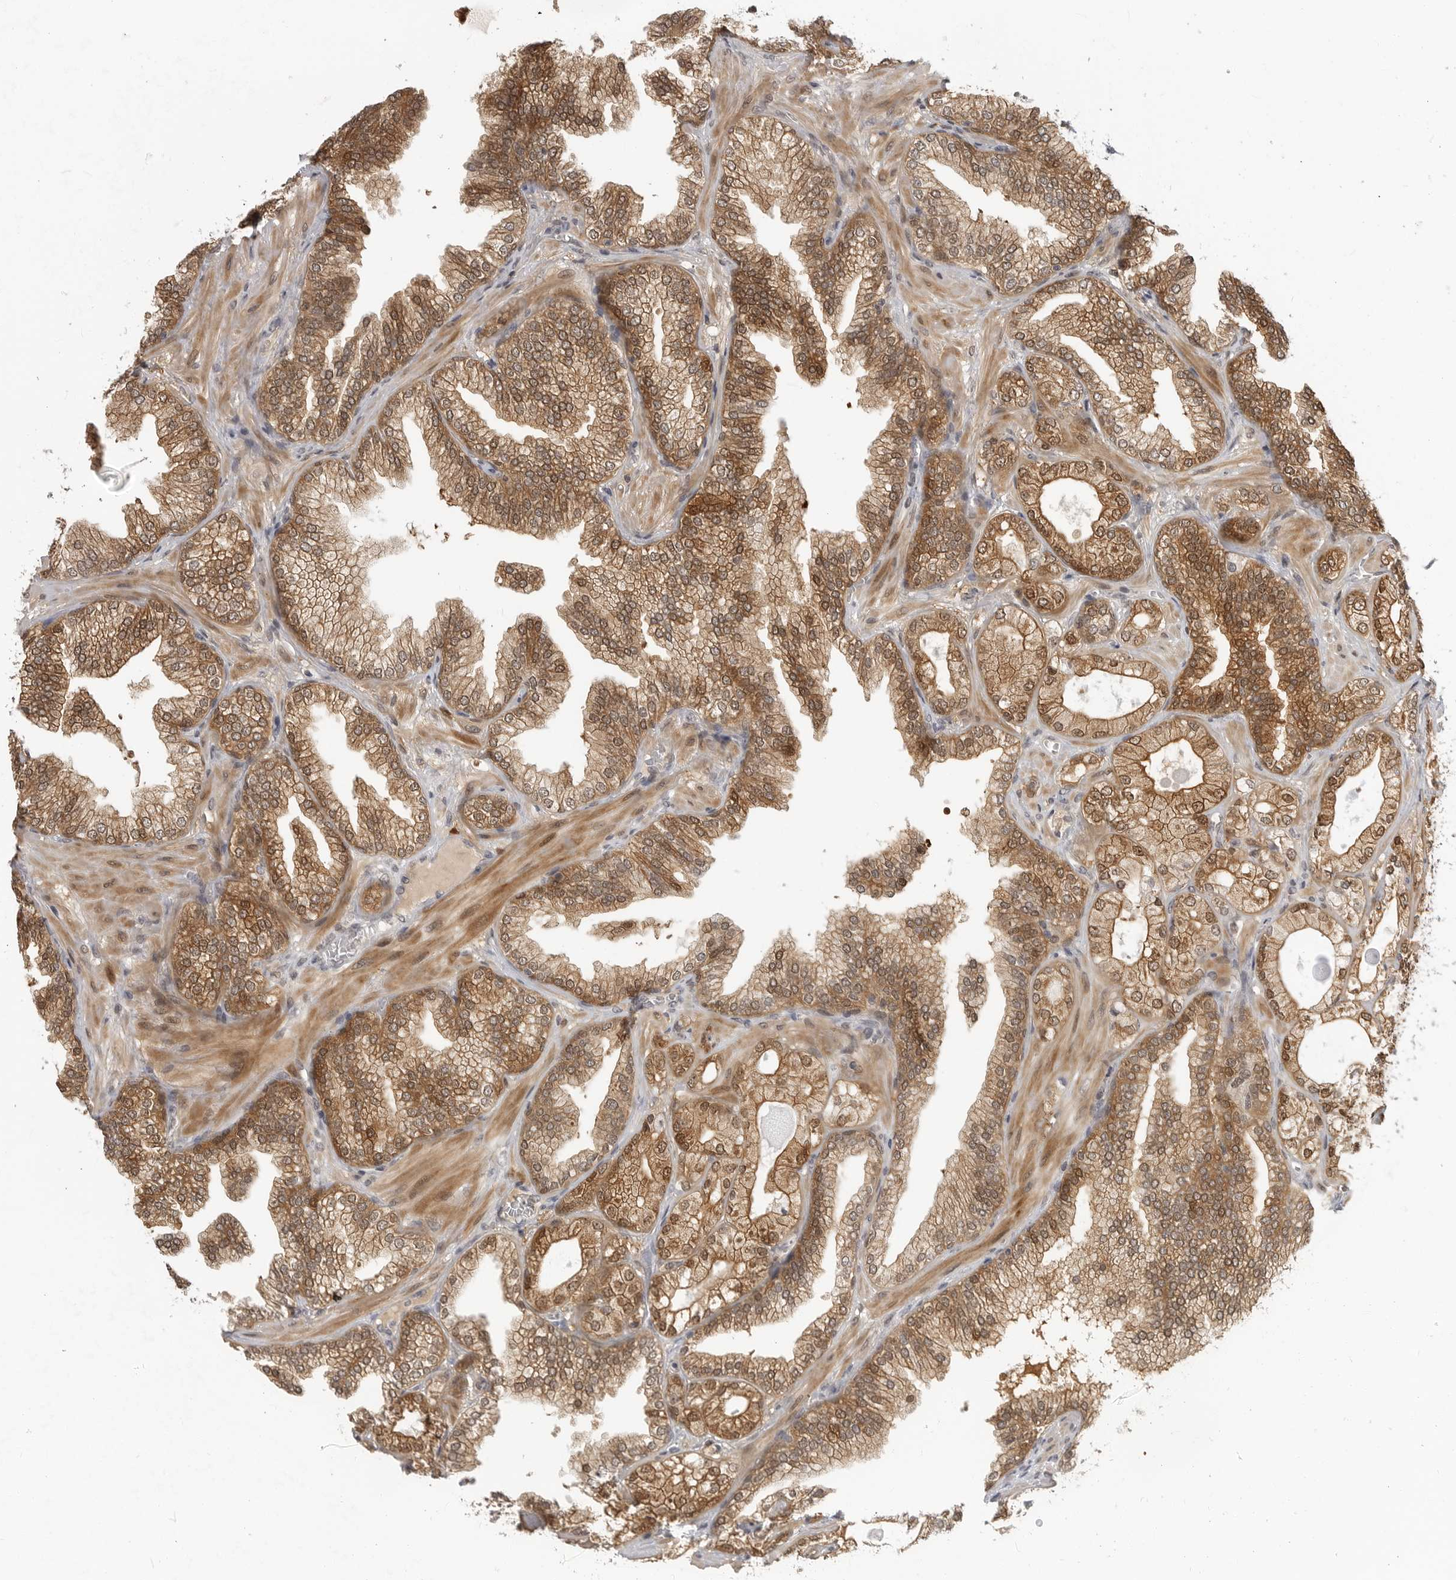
{"staining": {"intensity": "moderate", "quantity": ">75%", "location": "cytoplasmic/membranous,nuclear"}, "tissue": "prostate cancer", "cell_type": "Tumor cells", "image_type": "cancer", "snomed": [{"axis": "morphology", "description": "Adenocarcinoma, High grade"}, {"axis": "topography", "description": "Prostate"}], "caption": "Prostate cancer (high-grade adenocarcinoma) stained with immunohistochemistry reveals moderate cytoplasmic/membranous and nuclear positivity in approximately >75% of tumor cells.", "gene": "CTIF", "patient": {"sex": "male", "age": 58}}